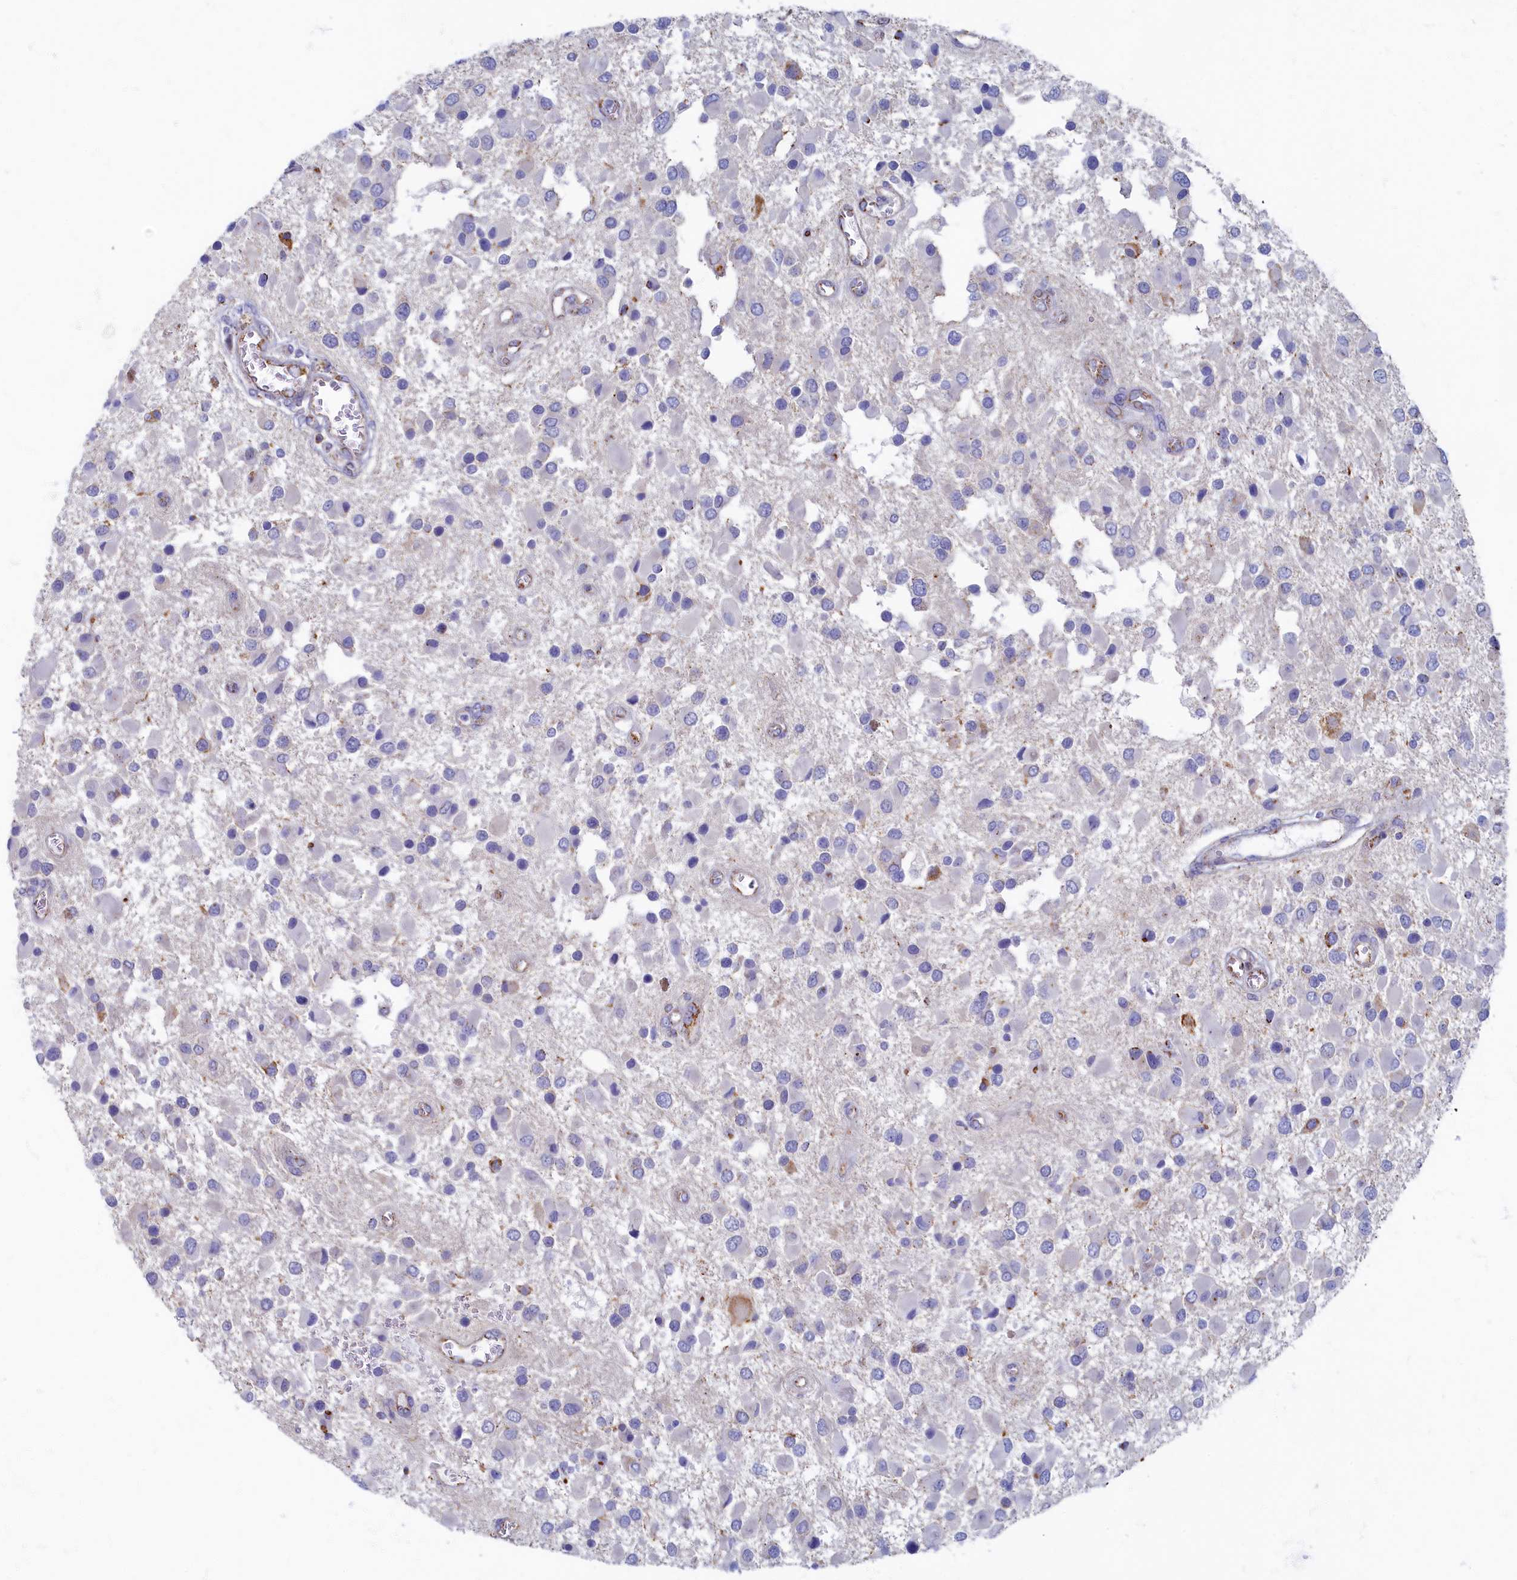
{"staining": {"intensity": "moderate", "quantity": "<25%", "location": "cytoplasmic/membranous"}, "tissue": "glioma", "cell_type": "Tumor cells", "image_type": "cancer", "snomed": [{"axis": "morphology", "description": "Glioma, malignant, High grade"}, {"axis": "topography", "description": "Brain"}], "caption": "Brown immunohistochemical staining in malignant glioma (high-grade) demonstrates moderate cytoplasmic/membranous staining in about <25% of tumor cells.", "gene": "OCIAD2", "patient": {"sex": "male", "age": 53}}